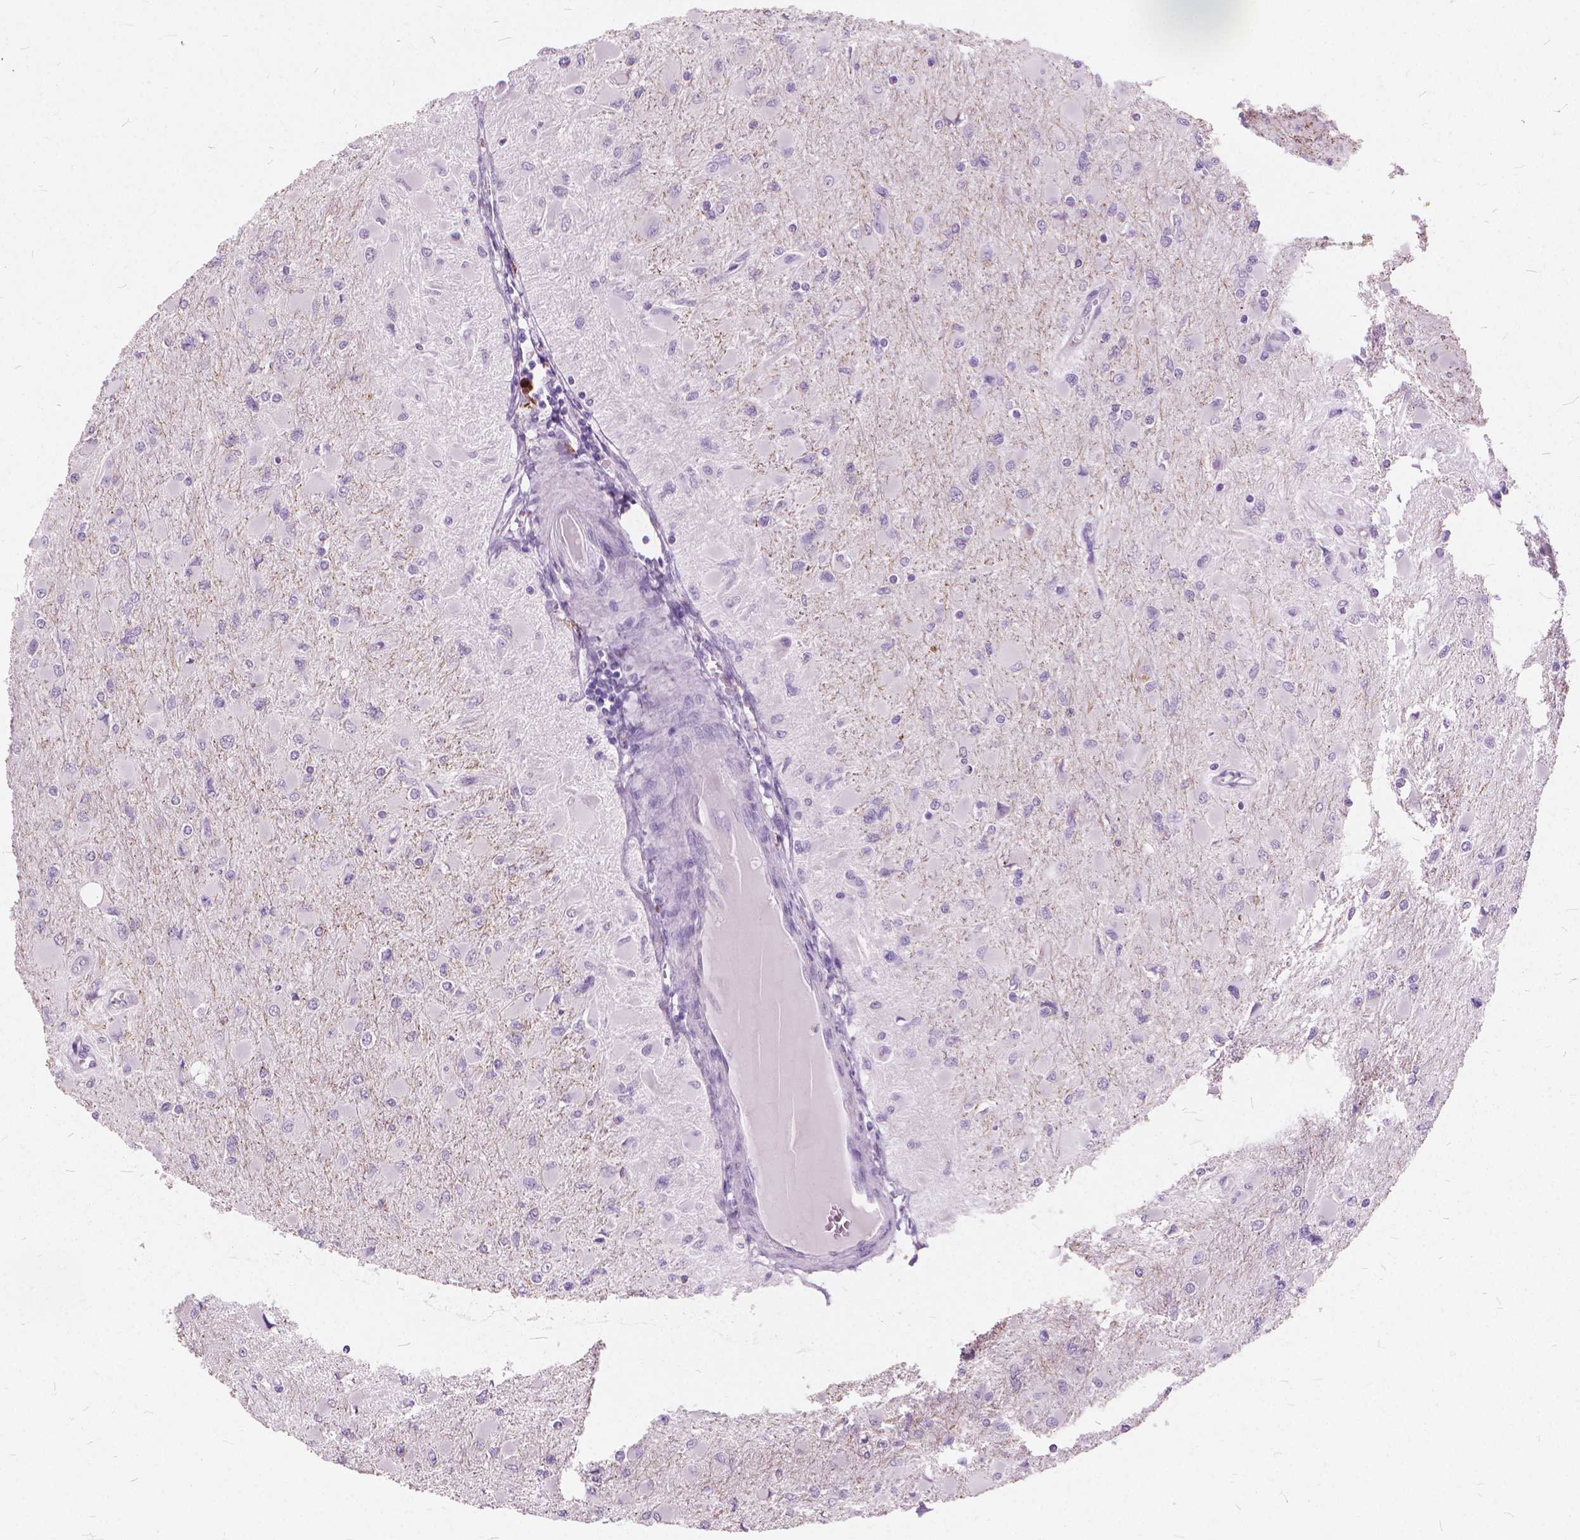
{"staining": {"intensity": "negative", "quantity": "none", "location": "none"}, "tissue": "glioma", "cell_type": "Tumor cells", "image_type": "cancer", "snomed": [{"axis": "morphology", "description": "Glioma, malignant, High grade"}, {"axis": "topography", "description": "Cerebral cortex"}], "caption": "This micrograph is of high-grade glioma (malignant) stained with immunohistochemistry to label a protein in brown with the nuclei are counter-stained blue. There is no positivity in tumor cells. (DAB (3,3'-diaminobenzidine) immunohistochemistry (IHC), high magnification).", "gene": "DNM1", "patient": {"sex": "female", "age": 36}}